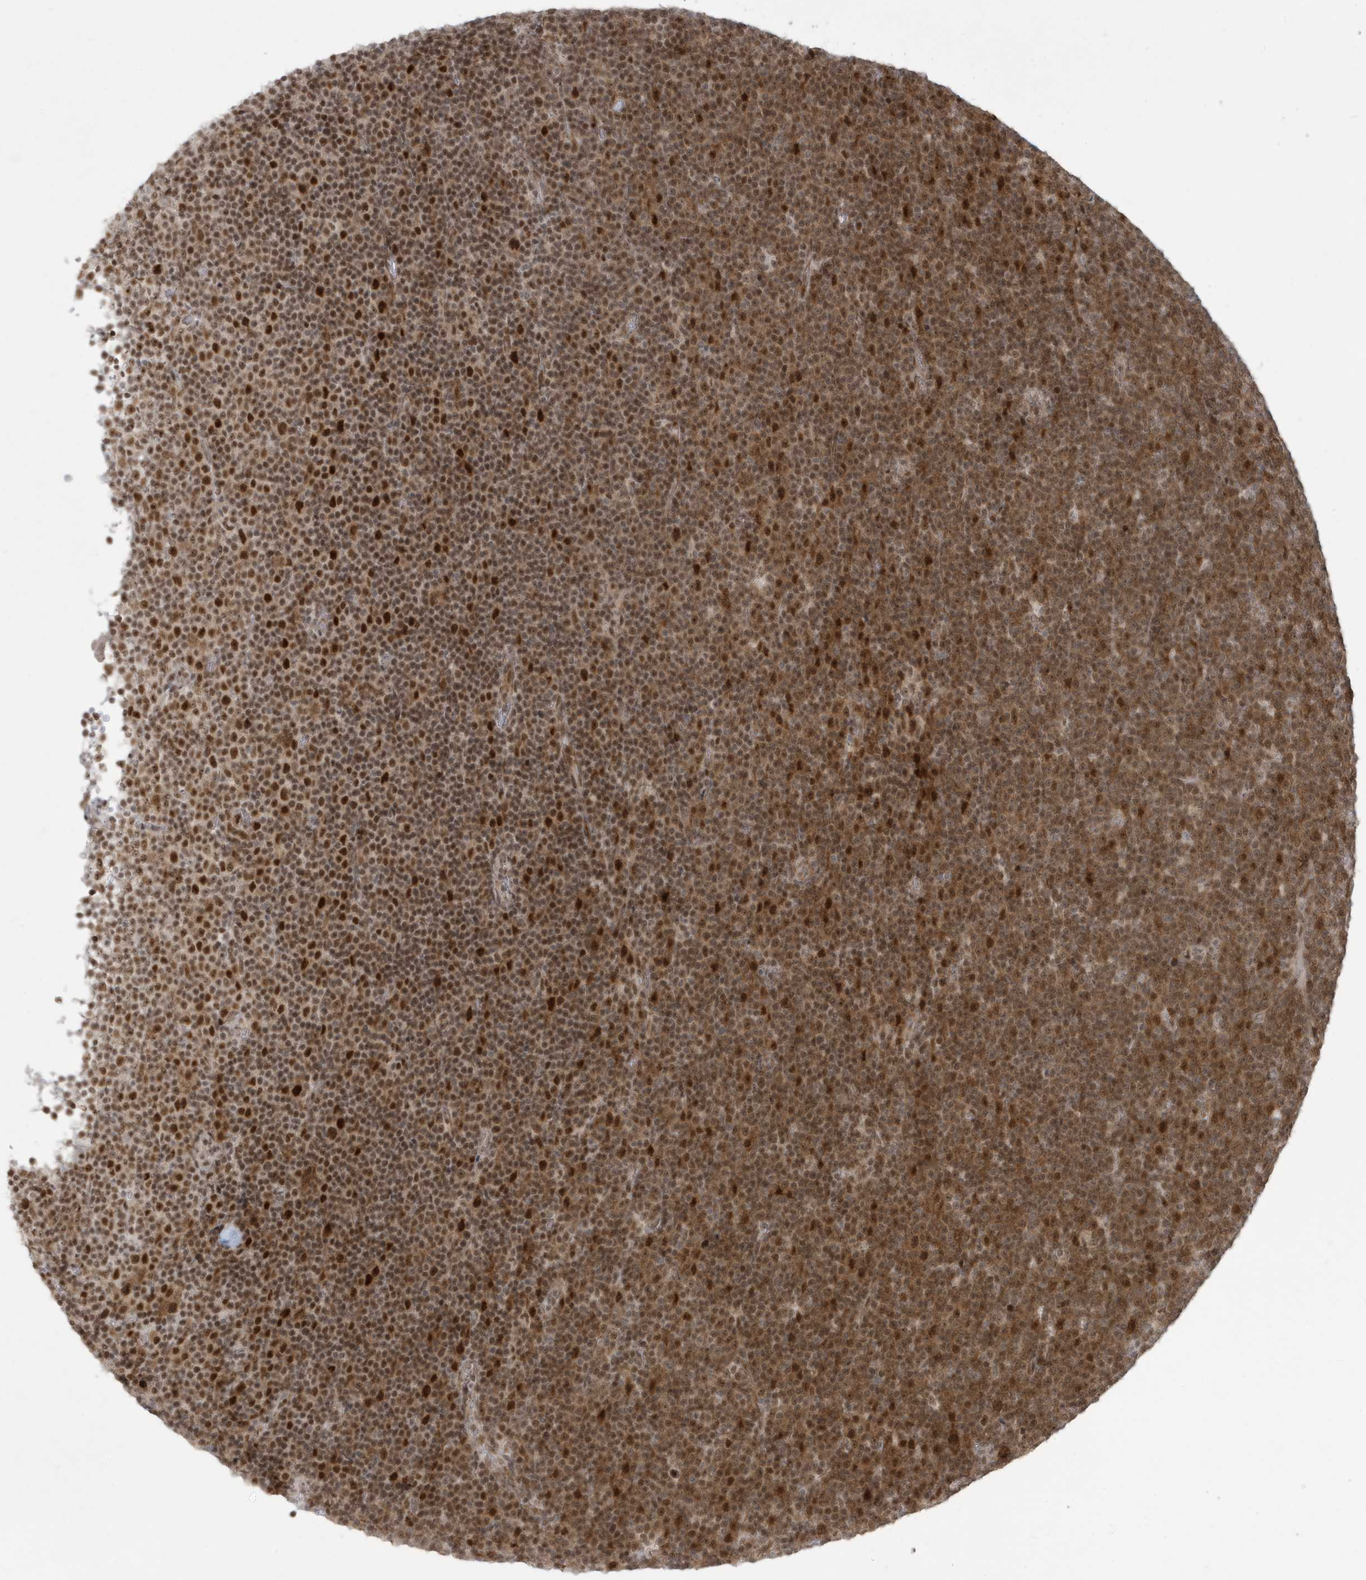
{"staining": {"intensity": "strong", "quantity": ">75%", "location": "cytoplasmic/membranous,nuclear"}, "tissue": "lymphoma", "cell_type": "Tumor cells", "image_type": "cancer", "snomed": [{"axis": "morphology", "description": "Malignant lymphoma, non-Hodgkin's type, Low grade"}, {"axis": "topography", "description": "Lymph node"}], "caption": "Protein expression analysis of human lymphoma reveals strong cytoplasmic/membranous and nuclear expression in approximately >75% of tumor cells.", "gene": "C1orf52", "patient": {"sex": "female", "age": 67}}